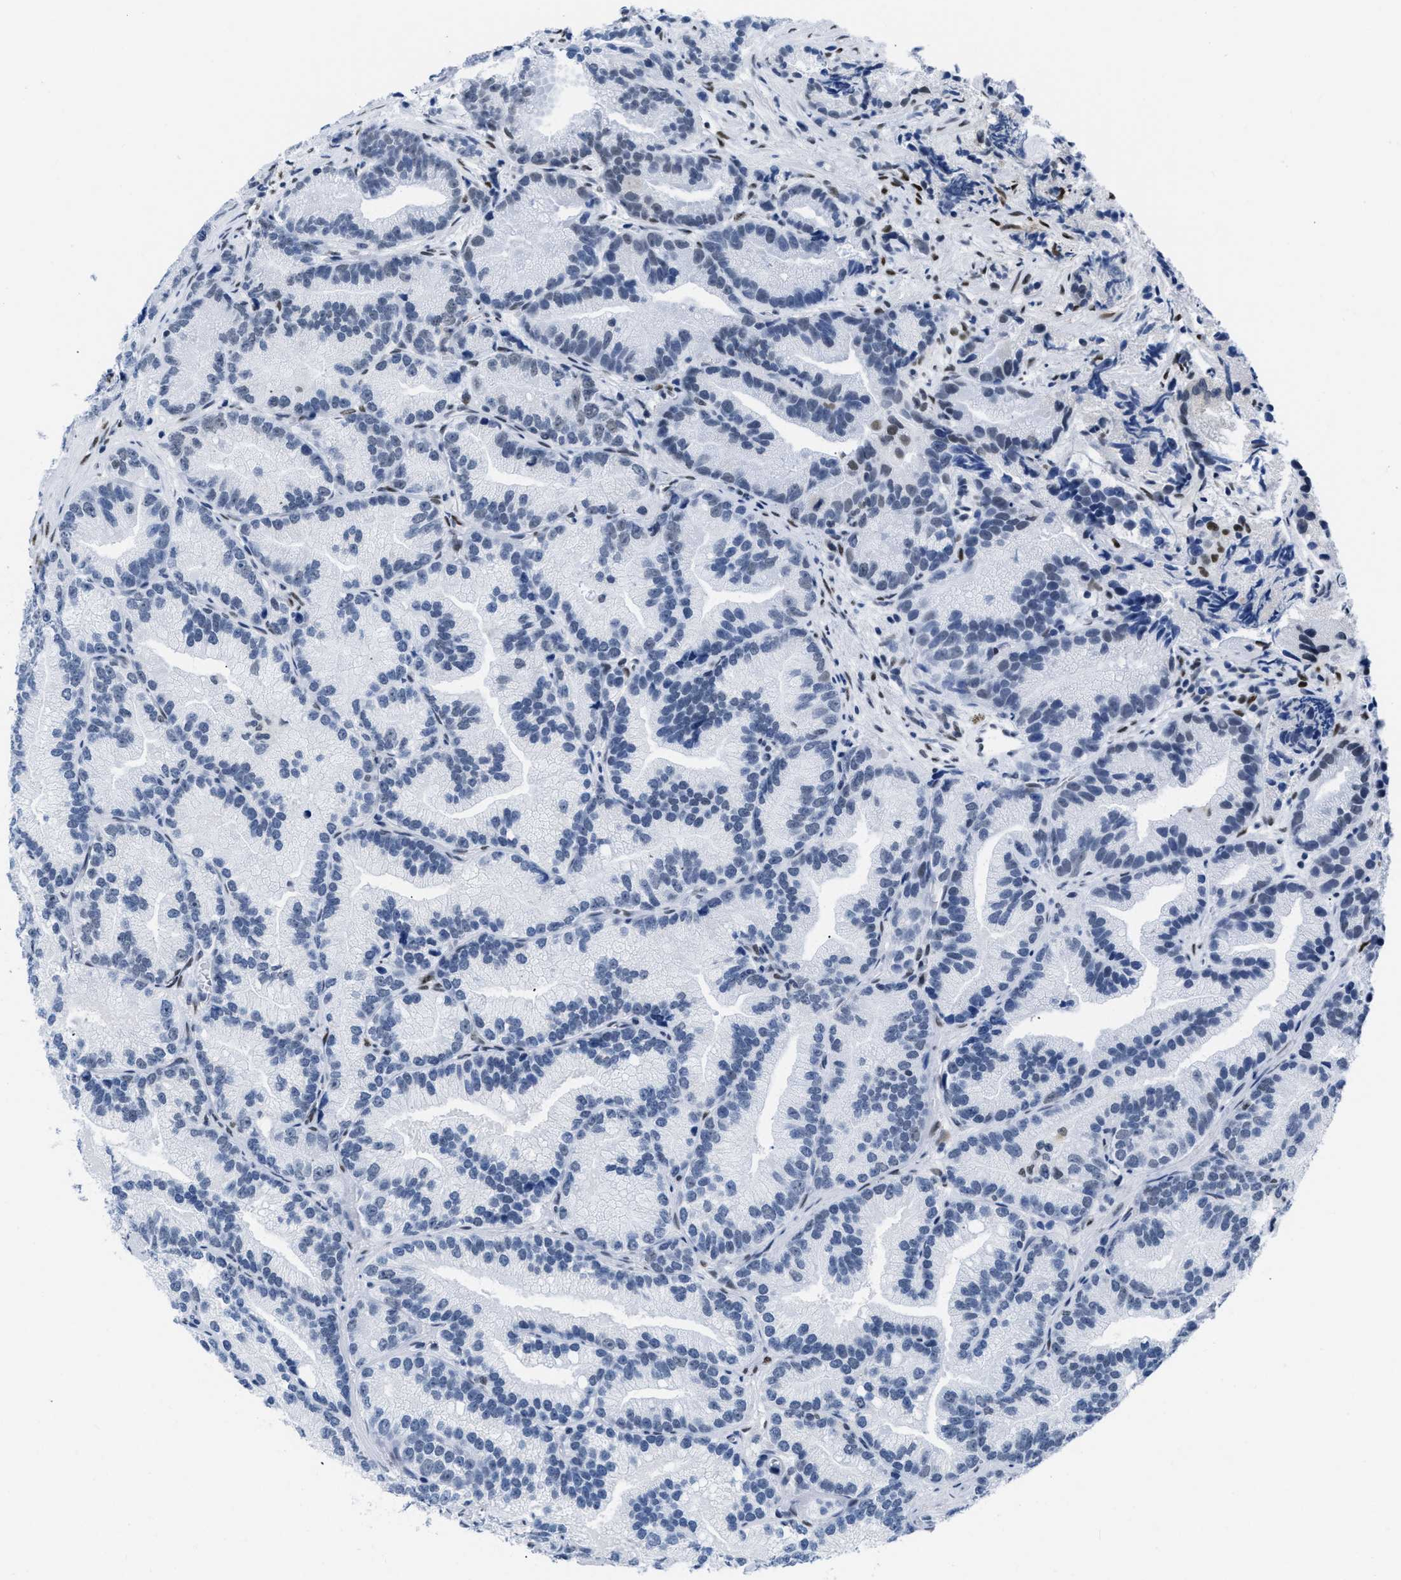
{"staining": {"intensity": "moderate", "quantity": "<25%", "location": "nuclear"}, "tissue": "prostate cancer", "cell_type": "Tumor cells", "image_type": "cancer", "snomed": [{"axis": "morphology", "description": "Adenocarcinoma, Low grade"}, {"axis": "topography", "description": "Prostate"}], "caption": "A high-resolution image shows immunohistochemistry (IHC) staining of adenocarcinoma (low-grade) (prostate), which demonstrates moderate nuclear expression in approximately <25% of tumor cells.", "gene": "CTBP1", "patient": {"sex": "male", "age": 89}}